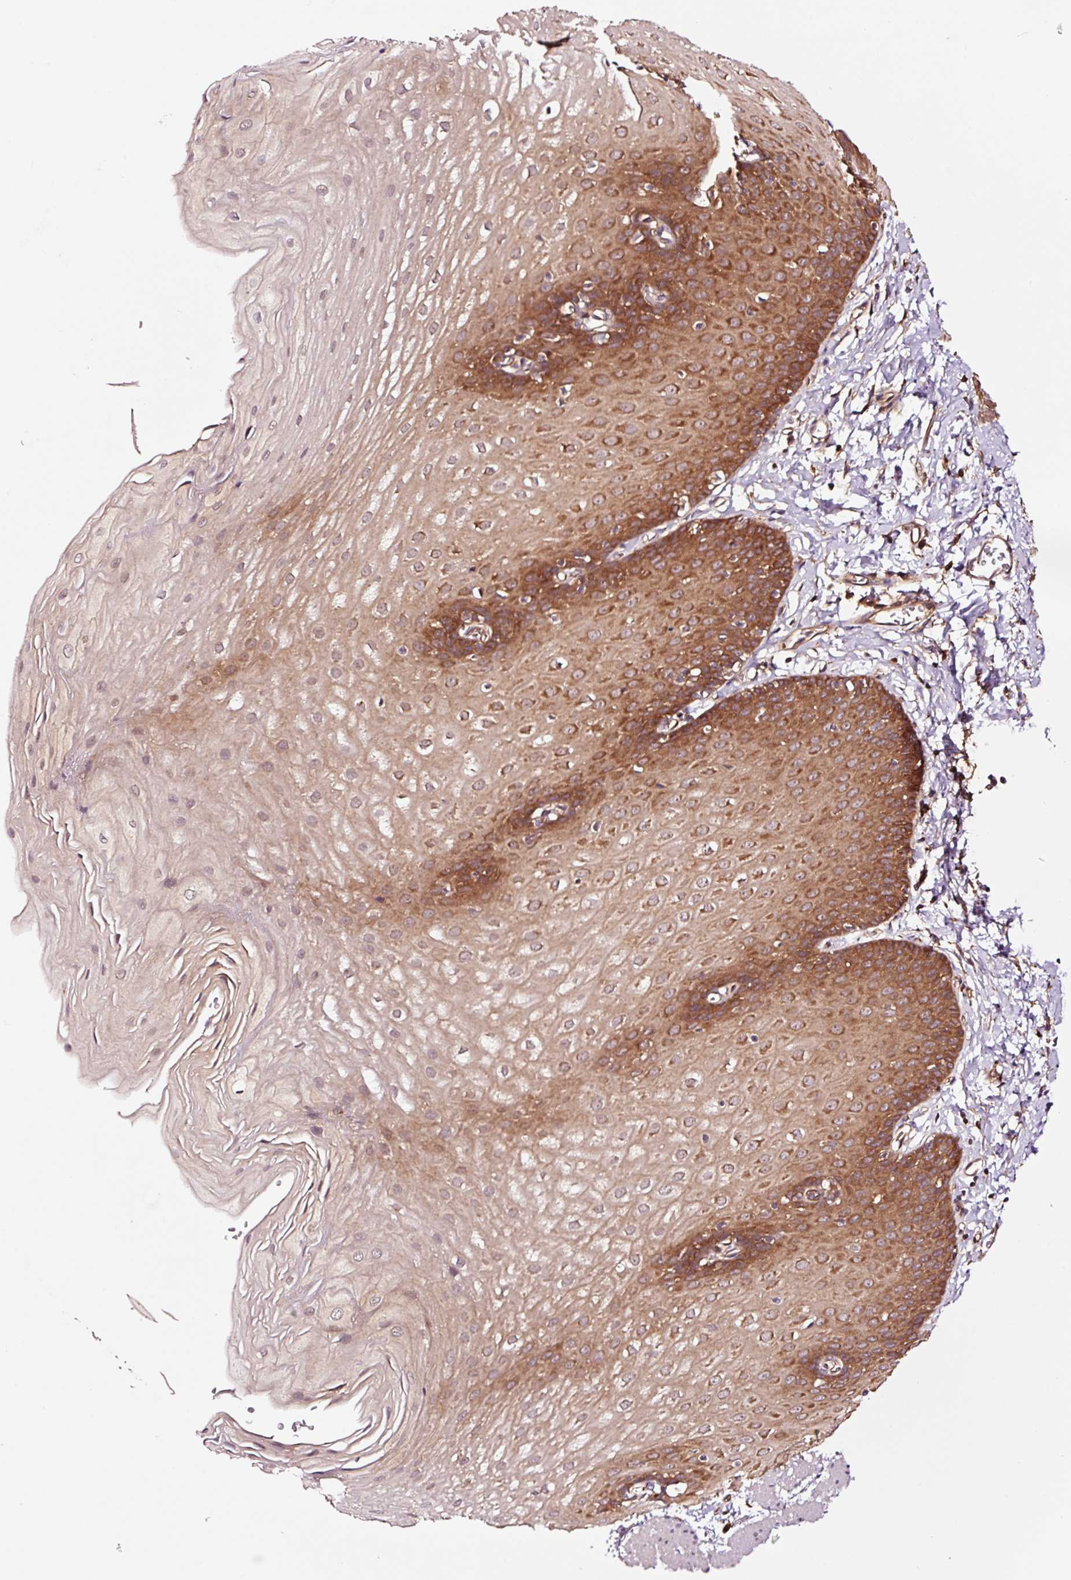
{"staining": {"intensity": "strong", "quantity": "25%-75%", "location": "cytoplasmic/membranous"}, "tissue": "esophagus", "cell_type": "Squamous epithelial cells", "image_type": "normal", "snomed": [{"axis": "morphology", "description": "Normal tissue, NOS"}, {"axis": "topography", "description": "Esophagus"}], "caption": "Immunohistochemical staining of unremarkable esophagus displays high levels of strong cytoplasmic/membranous expression in approximately 25%-75% of squamous epithelial cells. (DAB IHC with brightfield microscopy, high magnification).", "gene": "METAP1", "patient": {"sex": "male", "age": 70}}